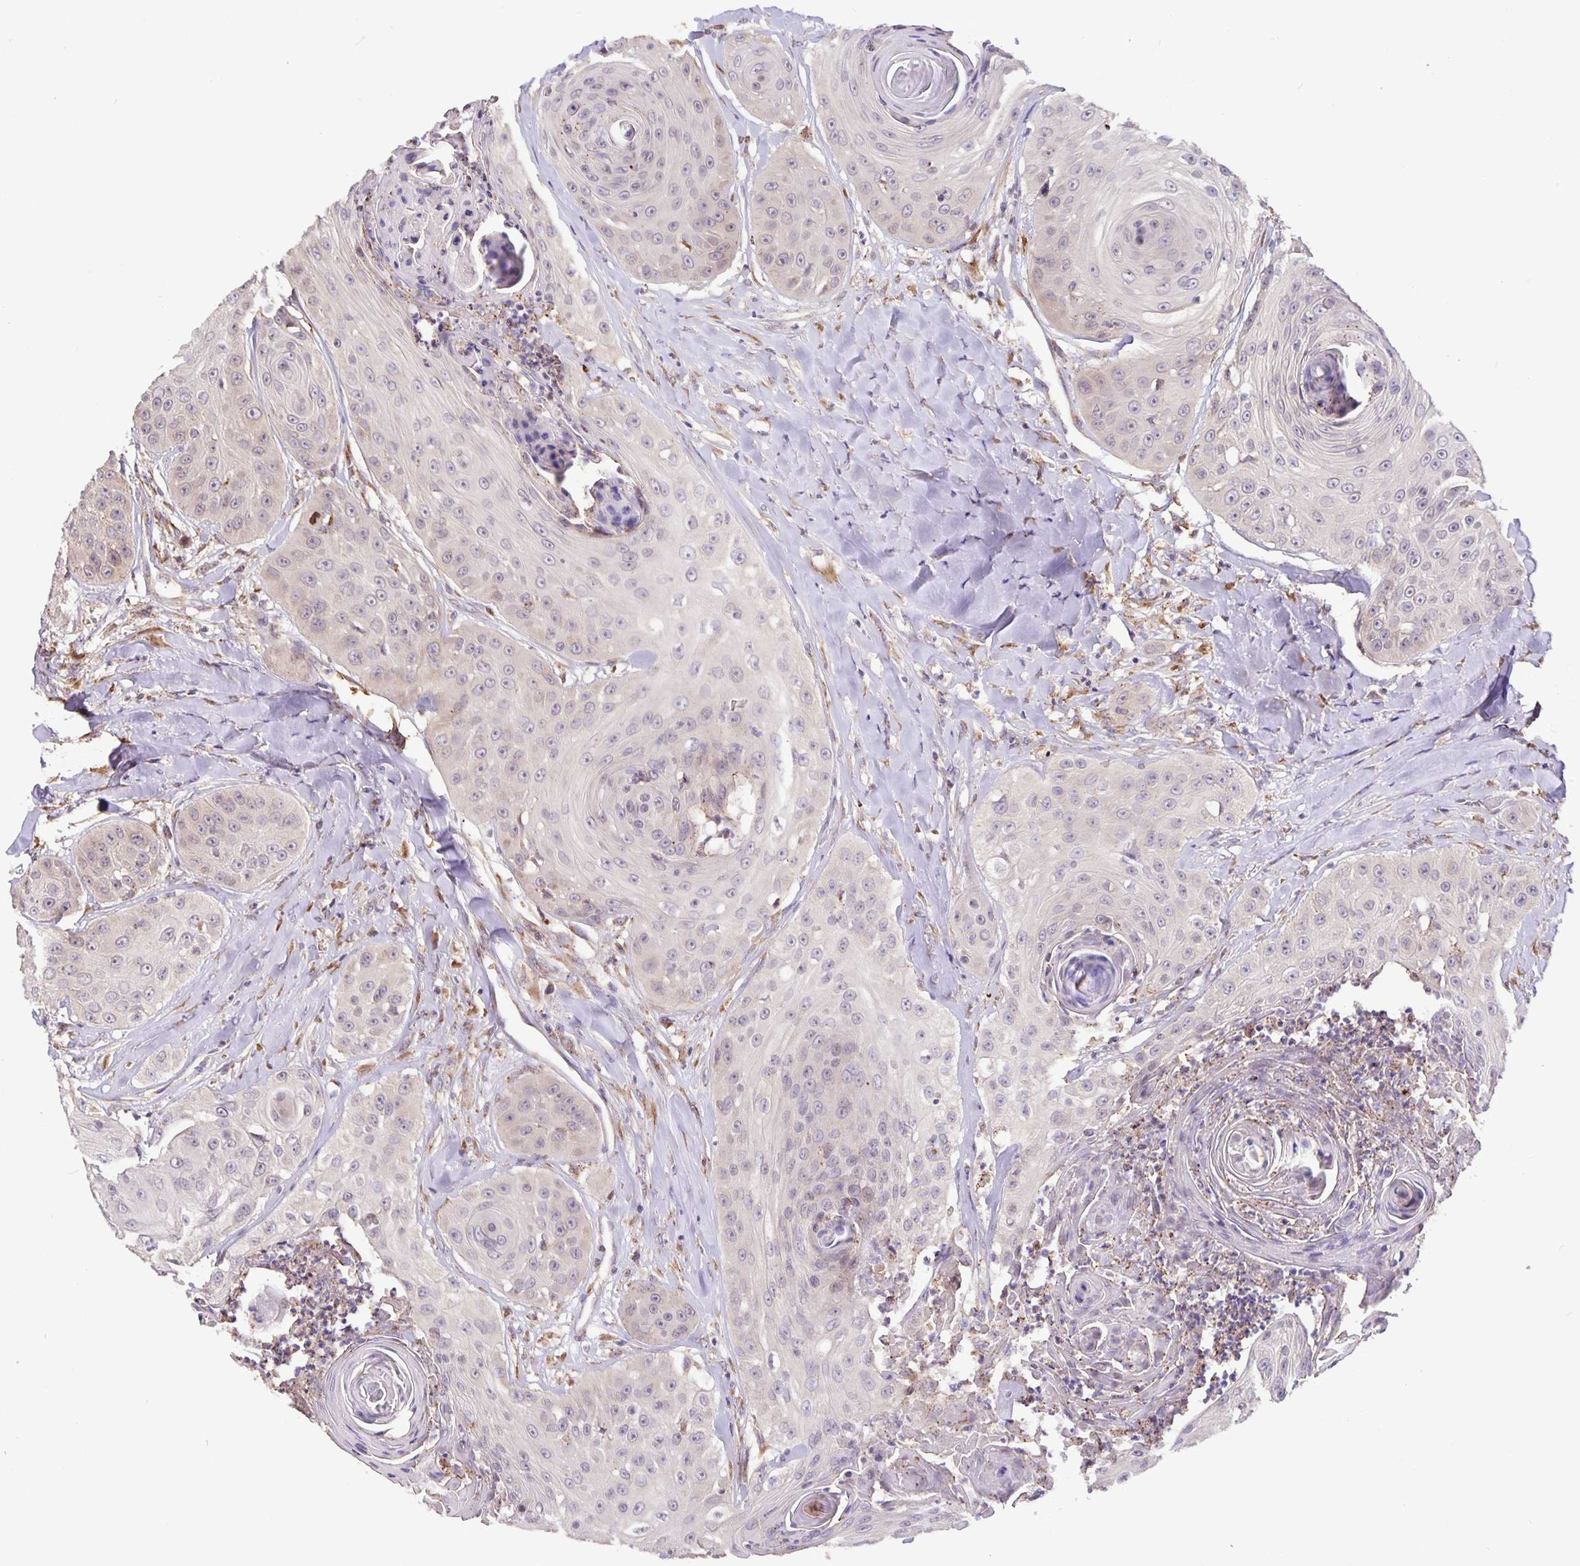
{"staining": {"intensity": "weak", "quantity": "<25%", "location": "cytoplasmic/membranous"}, "tissue": "head and neck cancer", "cell_type": "Tumor cells", "image_type": "cancer", "snomed": [{"axis": "morphology", "description": "Squamous cell carcinoma, NOS"}, {"axis": "topography", "description": "Head-Neck"}], "caption": "Histopathology image shows no protein staining in tumor cells of head and neck squamous cell carcinoma tissue.", "gene": "TMEM71", "patient": {"sex": "male", "age": 83}}